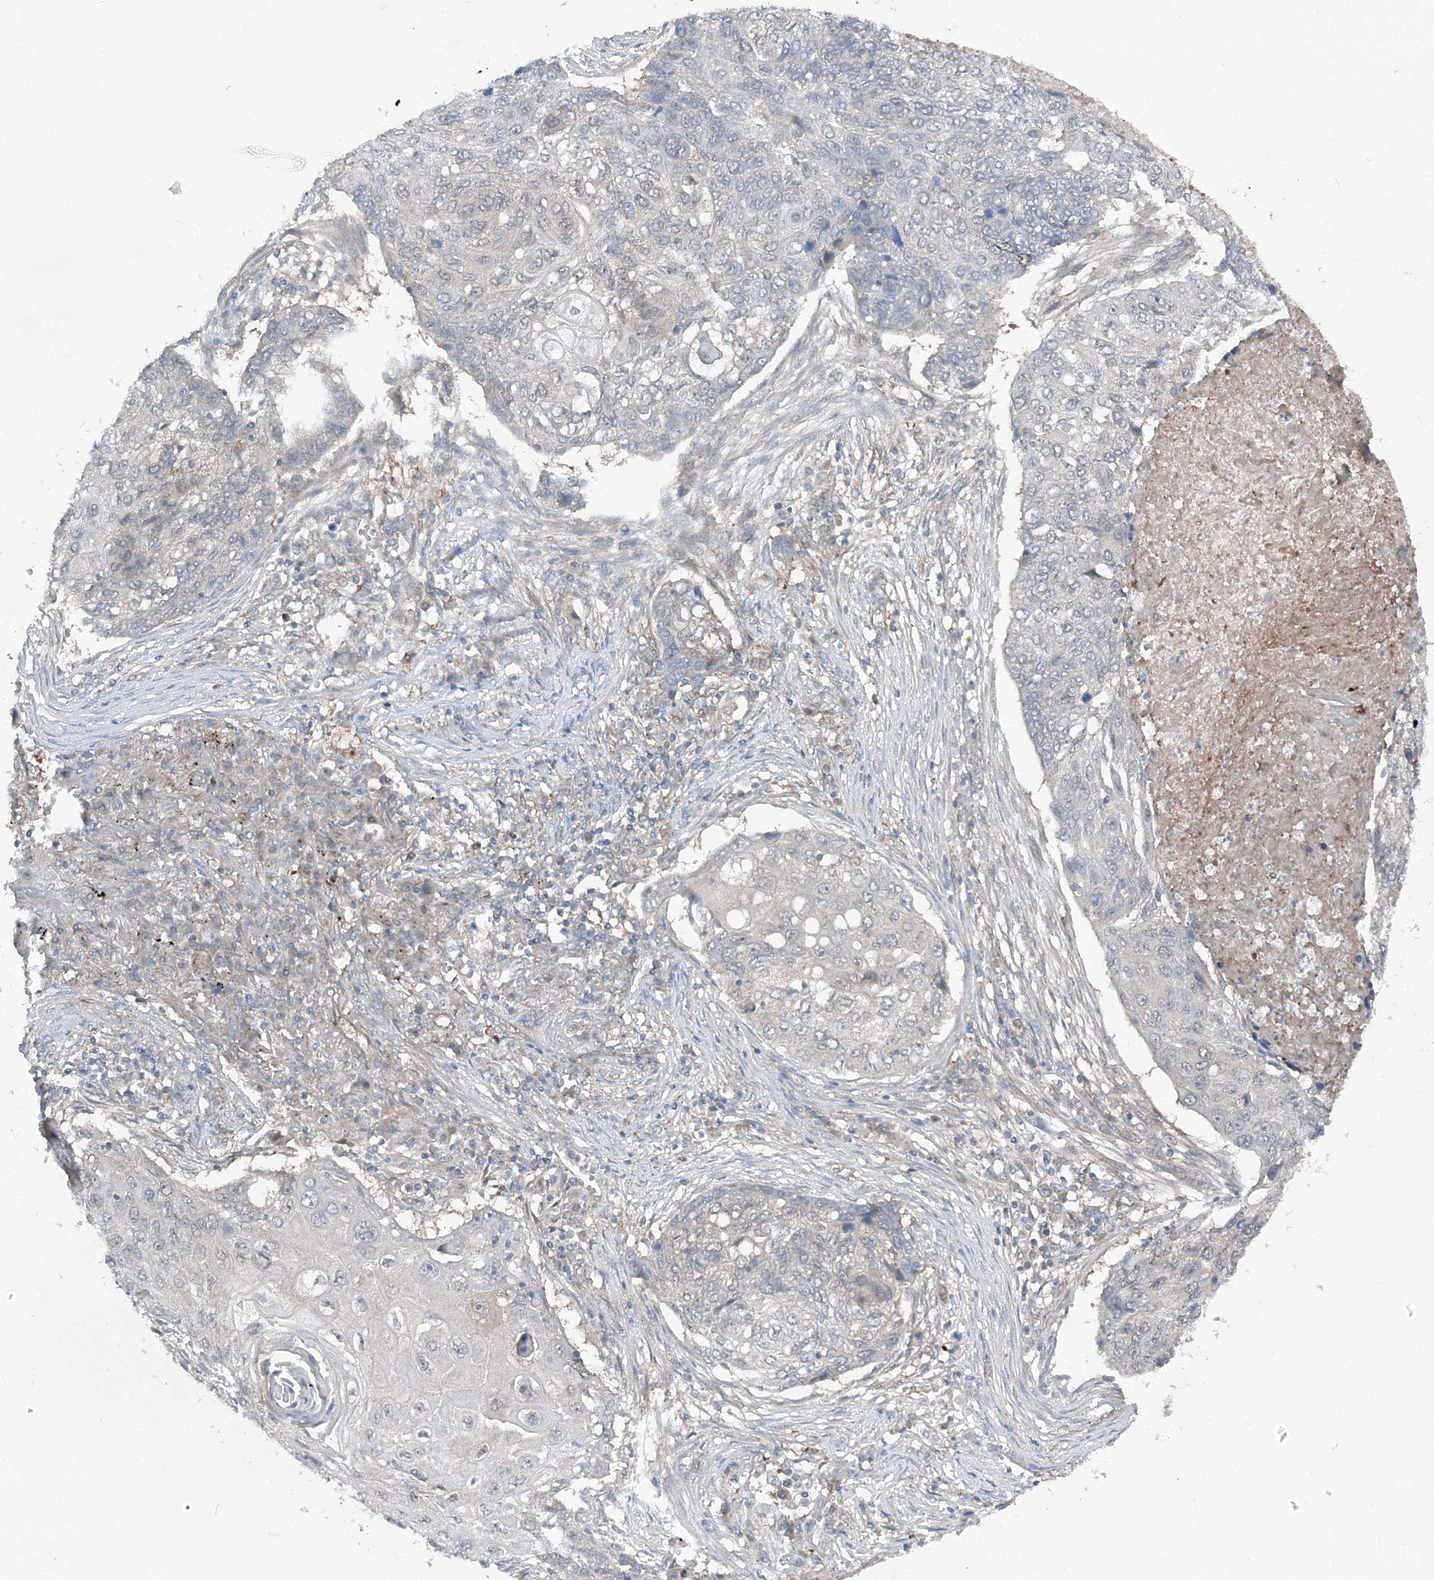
{"staining": {"intensity": "negative", "quantity": "none", "location": "none"}, "tissue": "lung cancer", "cell_type": "Tumor cells", "image_type": "cancer", "snomed": [{"axis": "morphology", "description": "Squamous cell carcinoma, NOS"}, {"axis": "topography", "description": "Lung"}], "caption": "Histopathology image shows no significant protein positivity in tumor cells of lung squamous cell carcinoma.", "gene": "TPRKB", "patient": {"sex": "female", "age": 63}}